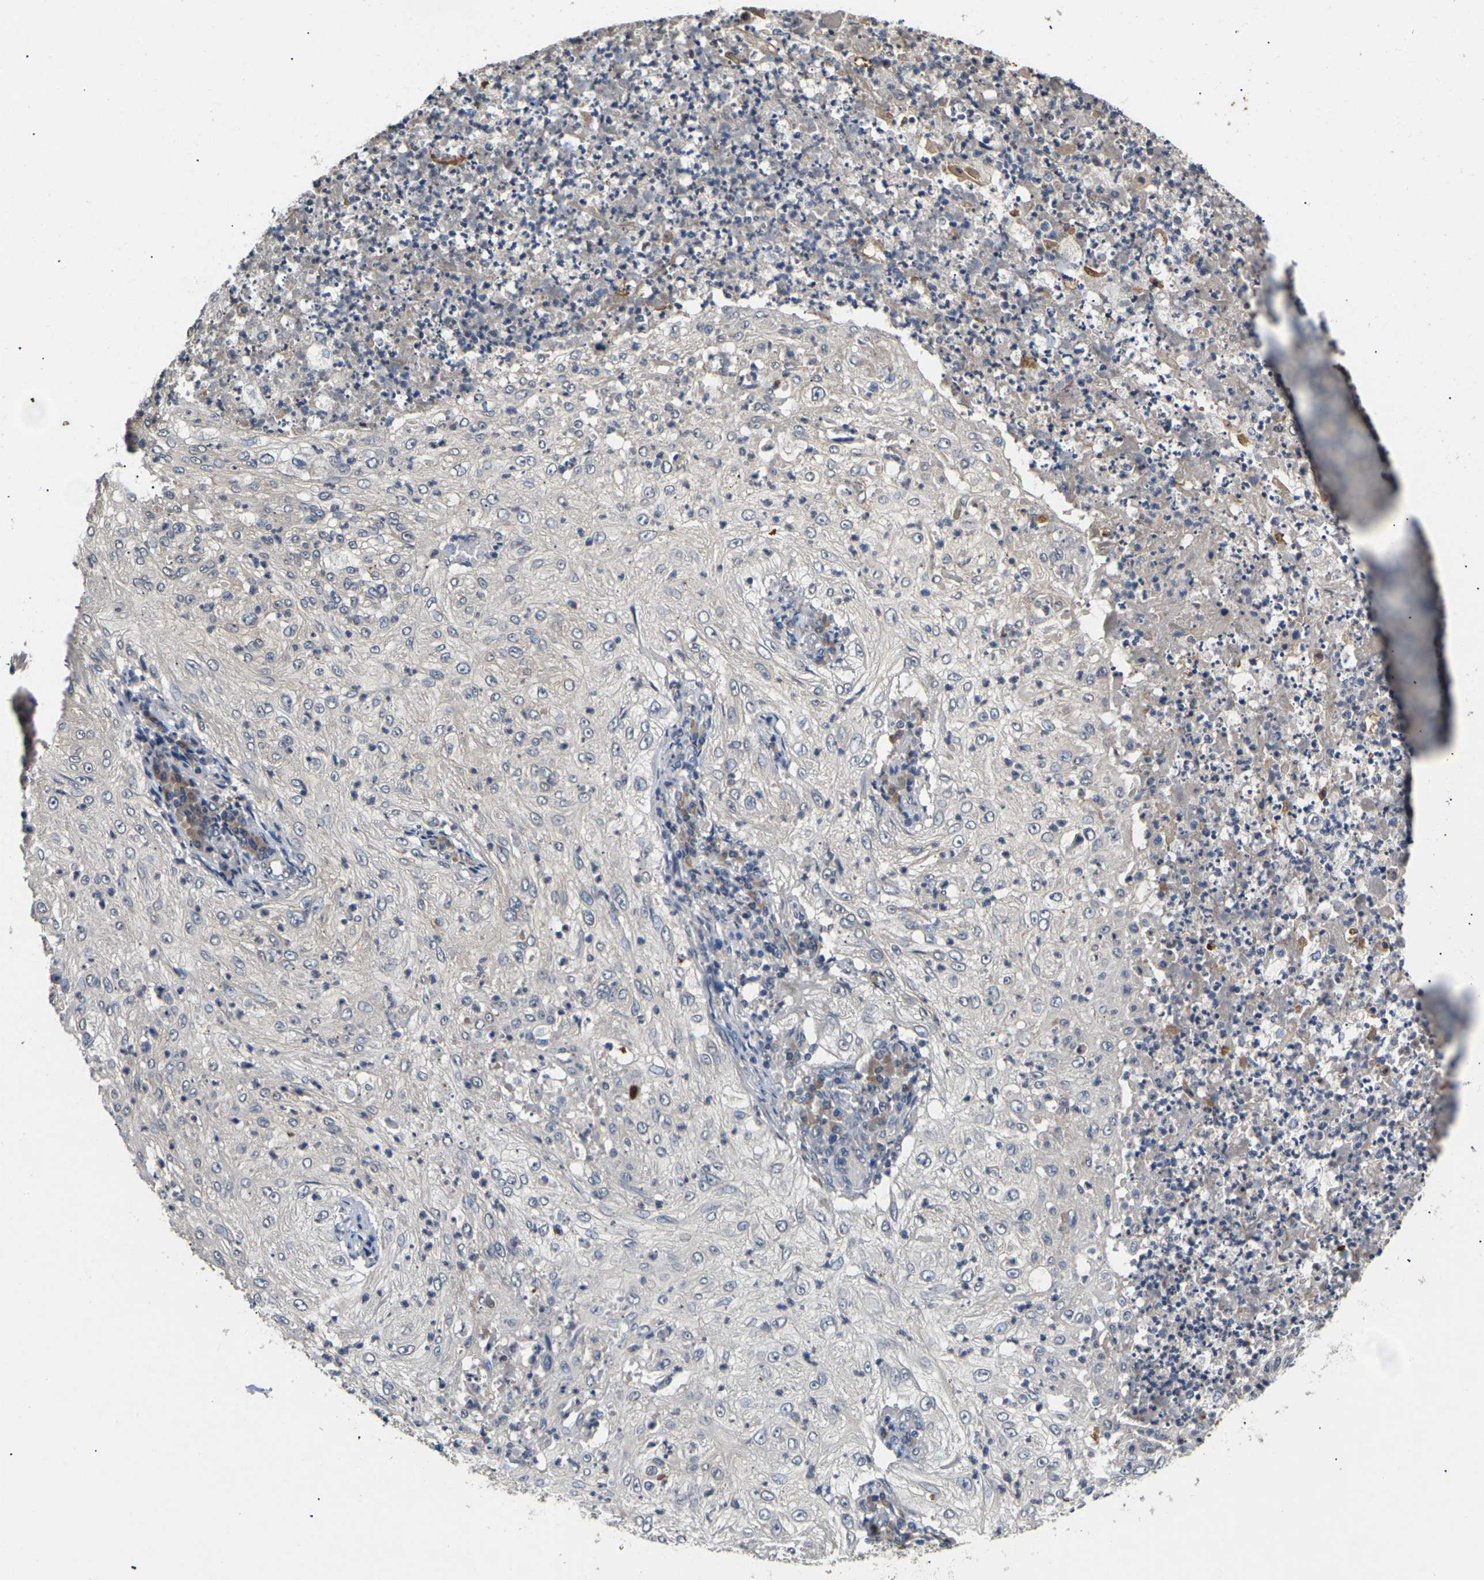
{"staining": {"intensity": "negative", "quantity": "none", "location": "none"}, "tissue": "lung cancer", "cell_type": "Tumor cells", "image_type": "cancer", "snomed": [{"axis": "morphology", "description": "Inflammation, NOS"}, {"axis": "morphology", "description": "Squamous cell carcinoma, NOS"}, {"axis": "topography", "description": "Lymph node"}, {"axis": "topography", "description": "Soft tissue"}, {"axis": "topography", "description": "Lung"}], "caption": "Immunohistochemistry (IHC) of human lung cancer (squamous cell carcinoma) reveals no staining in tumor cells.", "gene": "SLC2A2", "patient": {"sex": "male", "age": 66}}